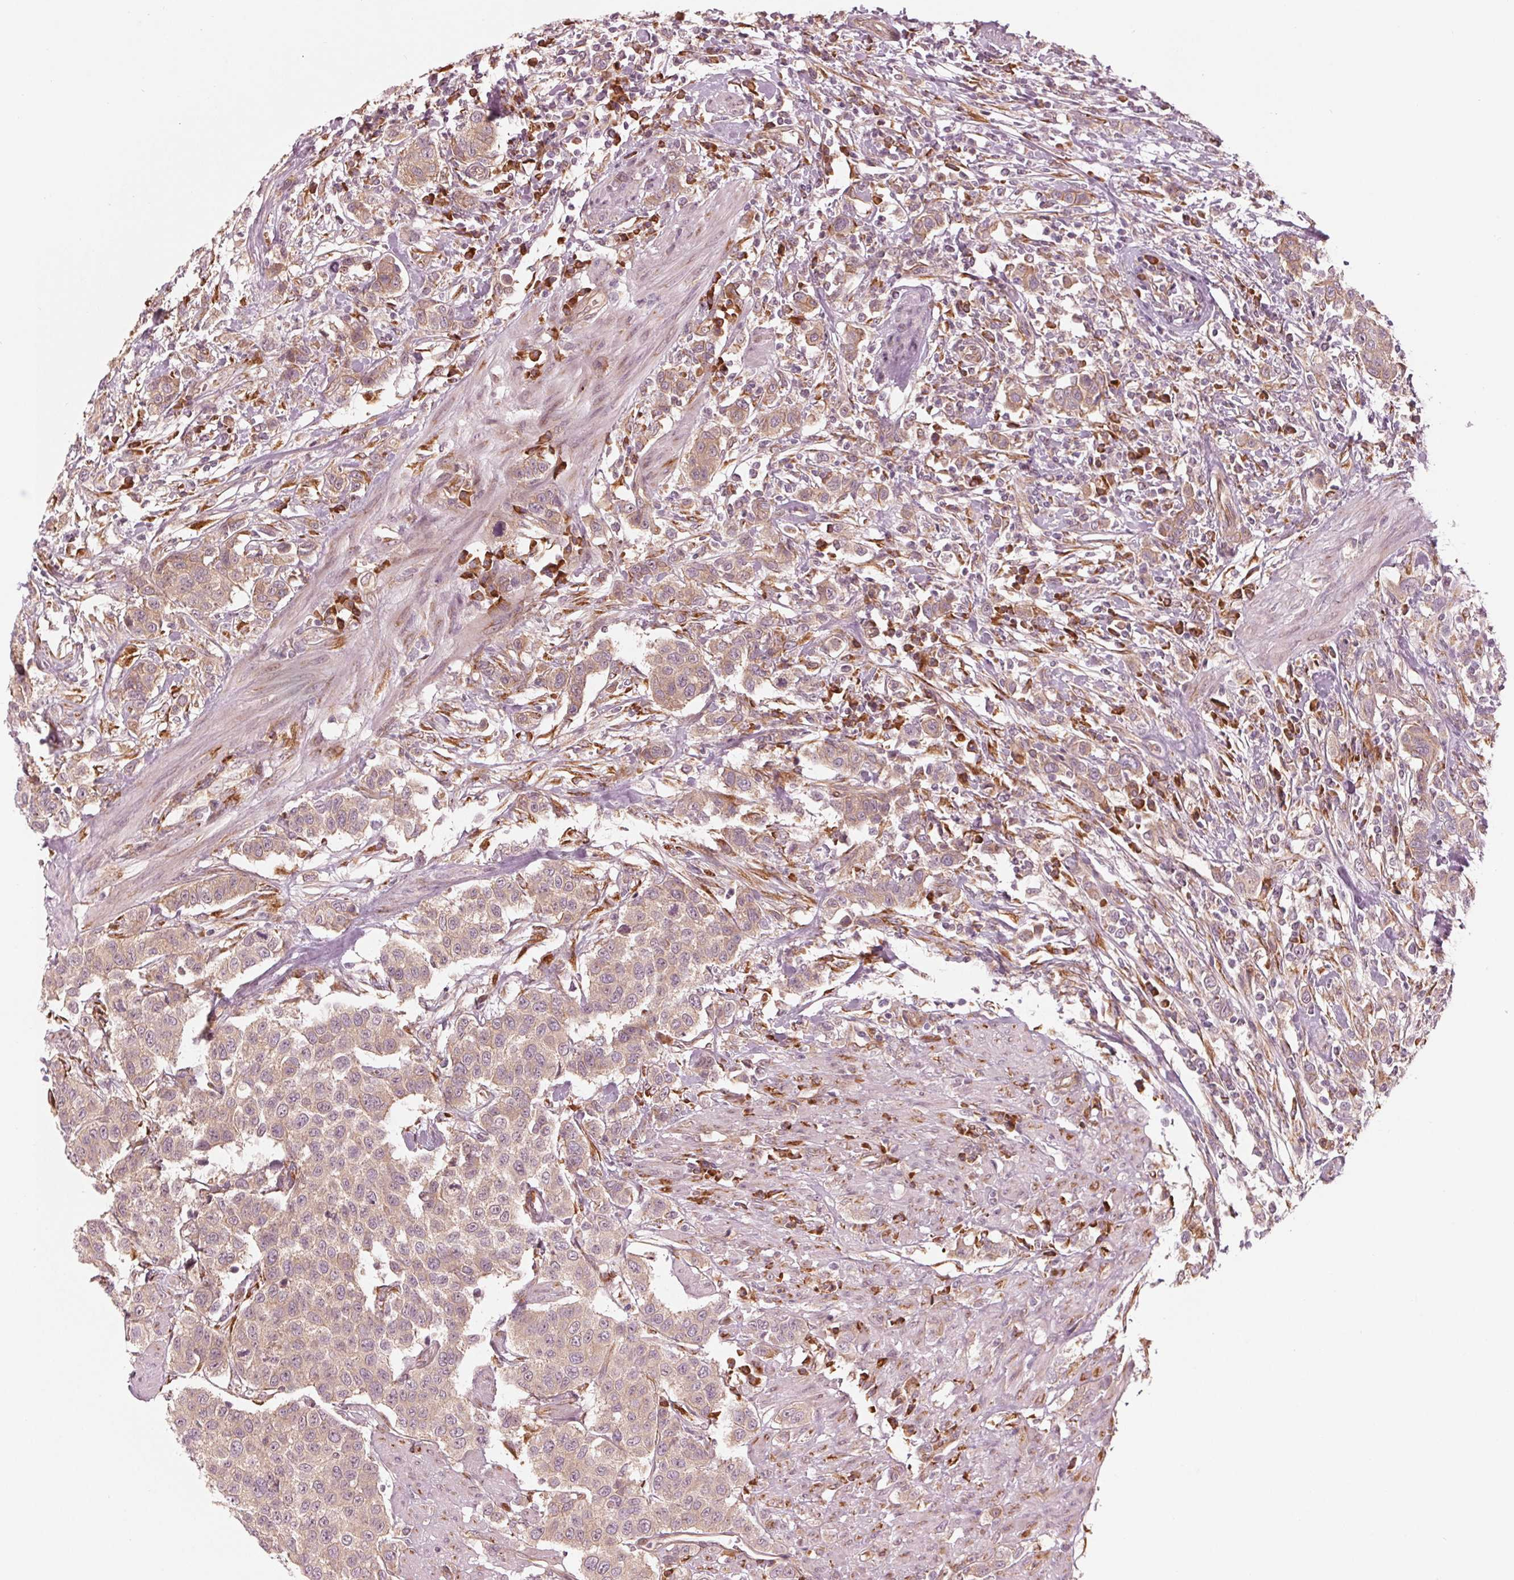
{"staining": {"intensity": "weak", "quantity": ">75%", "location": "cytoplasmic/membranous"}, "tissue": "urothelial cancer", "cell_type": "Tumor cells", "image_type": "cancer", "snomed": [{"axis": "morphology", "description": "Urothelial carcinoma, High grade"}, {"axis": "topography", "description": "Urinary bladder"}], "caption": "Protein staining of urothelial carcinoma (high-grade) tissue demonstrates weak cytoplasmic/membranous positivity in about >75% of tumor cells. (DAB (3,3'-diaminobenzidine) IHC, brown staining for protein, blue staining for nuclei).", "gene": "CMIP", "patient": {"sex": "female", "age": 58}}